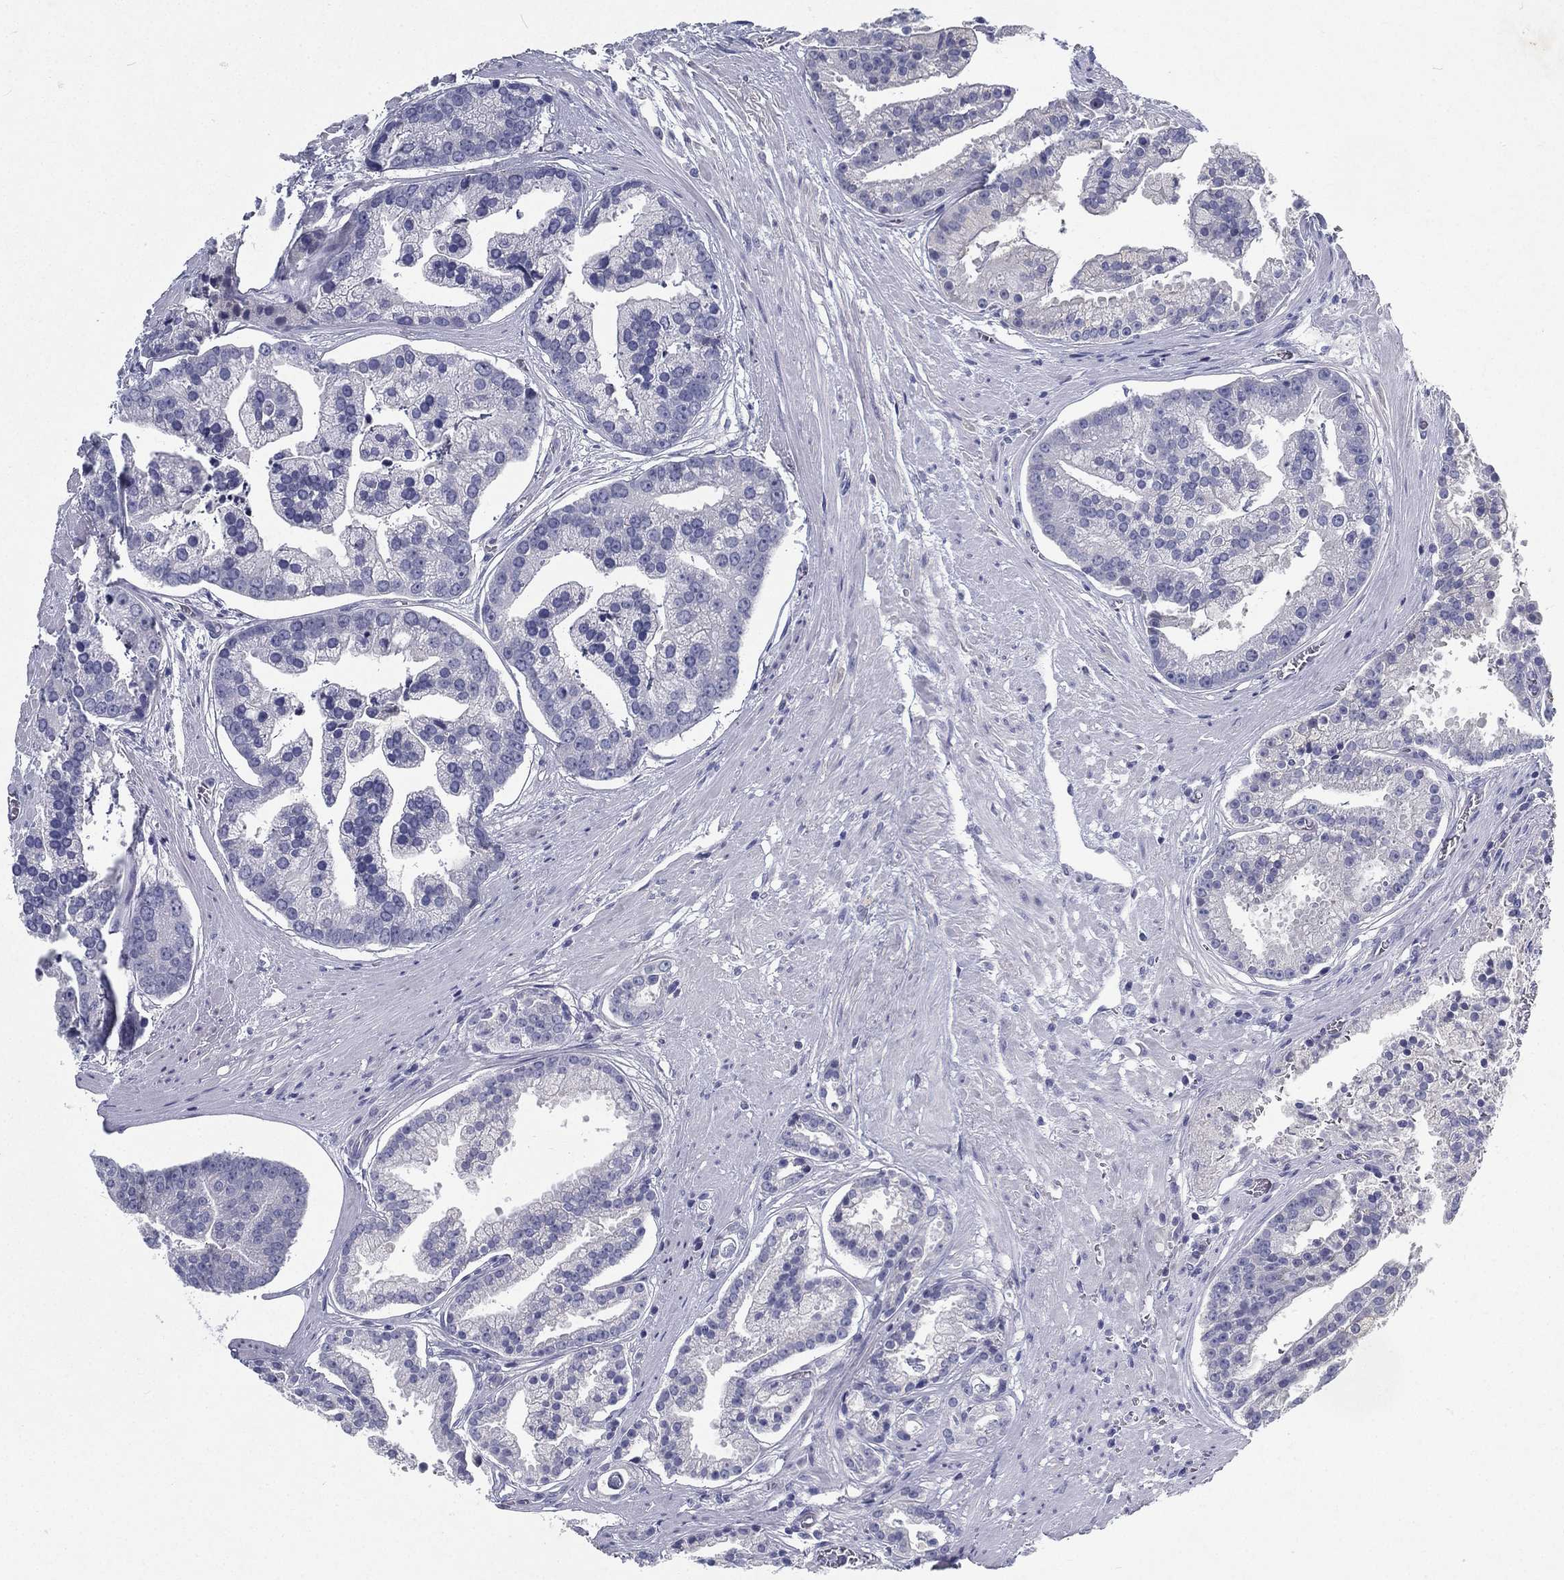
{"staining": {"intensity": "negative", "quantity": "none", "location": "none"}, "tissue": "prostate cancer", "cell_type": "Tumor cells", "image_type": "cancer", "snomed": [{"axis": "morphology", "description": "Adenocarcinoma, NOS"}, {"axis": "topography", "description": "Prostate and seminal vesicle, NOS"}, {"axis": "topography", "description": "Prostate"}], "caption": "Immunohistochemistry of adenocarcinoma (prostate) demonstrates no staining in tumor cells.", "gene": "RGS13", "patient": {"sex": "male", "age": 44}}